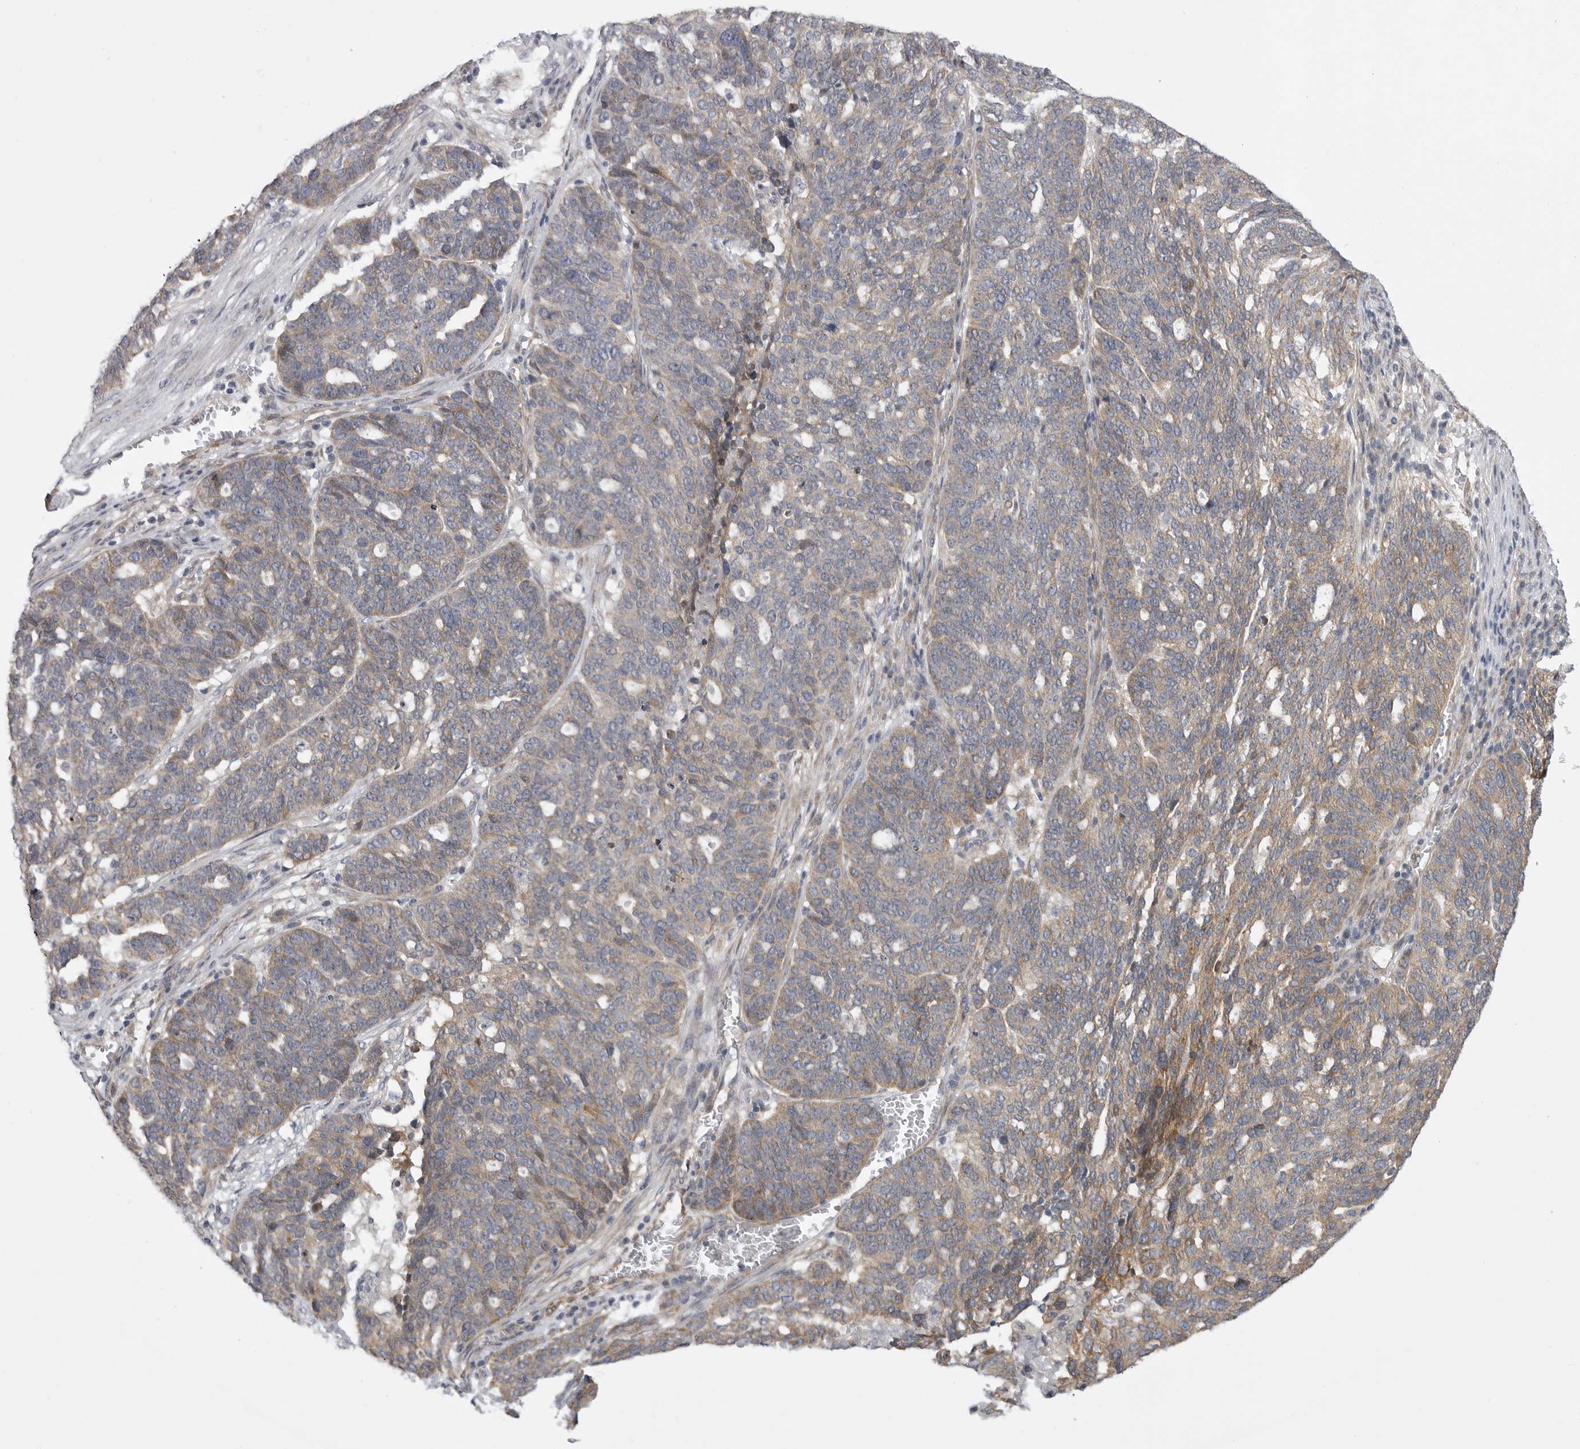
{"staining": {"intensity": "weak", "quantity": ">75%", "location": "cytoplasmic/membranous"}, "tissue": "ovarian cancer", "cell_type": "Tumor cells", "image_type": "cancer", "snomed": [{"axis": "morphology", "description": "Cystadenocarcinoma, serous, NOS"}, {"axis": "topography", "description": "Ovary"}], "caption": "High-magnification brightfield microscopy of serous cystadenocarcinoma (ovarian) stained with DAB (brown) and counterstained with hematoxylin (blue). tumor cells exhibit weak cytoplasmic/membranous expression is seen in approximately>75% of cells. (IHC, brightfield microscopy, high magnification).", "gene": "FBXO43", "patient": {"sex": "female", "age": 59}}